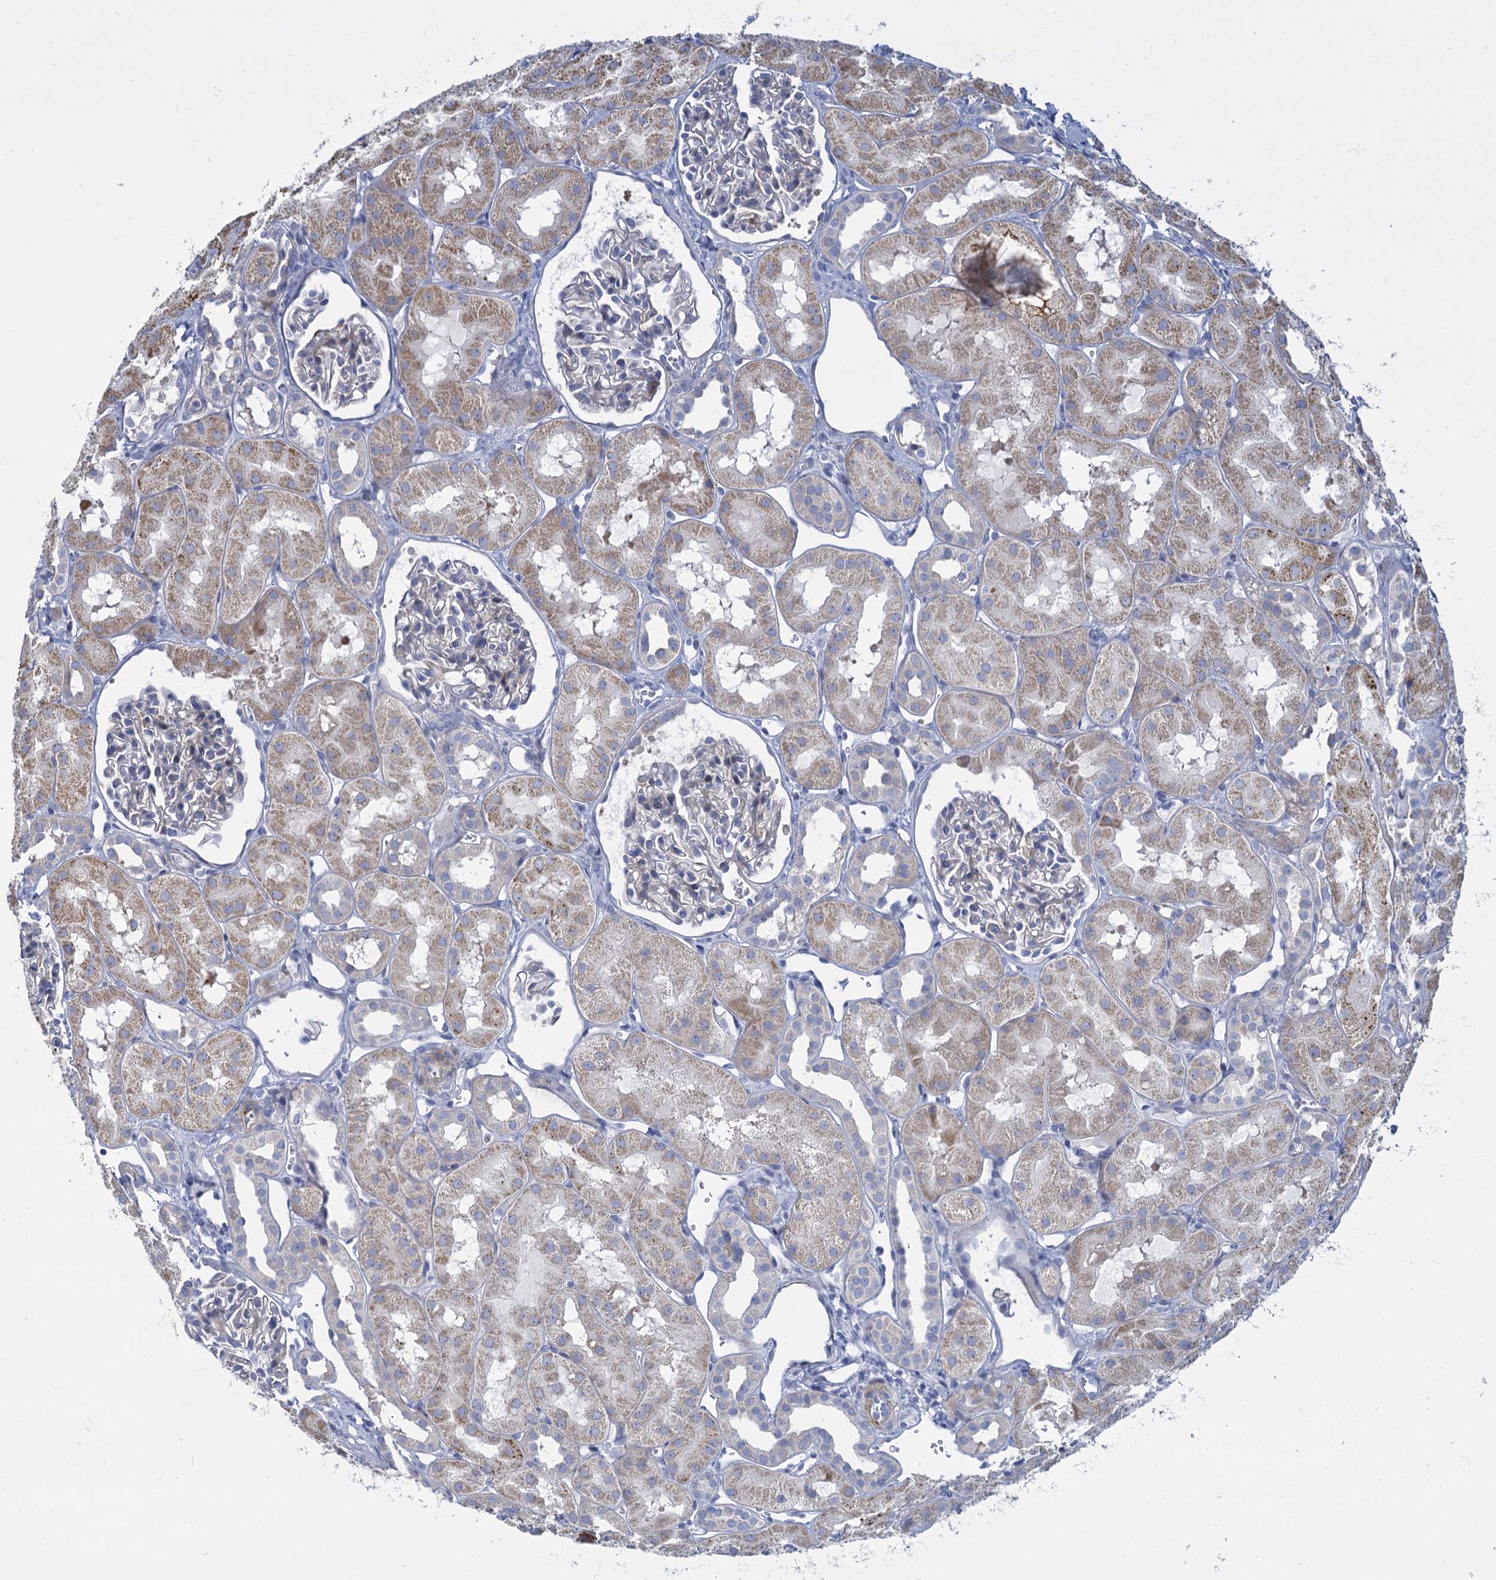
{"staining": {"intensity": "negative", "quantity": "none", "location": "none"}, "tissue": "kidney", "cell_type": "Cells in glomeruli", "image_type": "normal", "snomed": [{"axis": "morphology", "description": "Normal tissue, NOS"}, {"axis": "topography", "description": "Kidney"}, {"axis": "topography", "description": "Urinary bladder"}], "caption": "Immunohistochemistry (IHC) micrograph of benign kidney: kidney stained with DAB (3,3'-diaminobenzidine) displays no significant protein positivity in cells in glomeruli.", "gene": "TRIM77", "patient": {"sex": "male", "age": 16}}